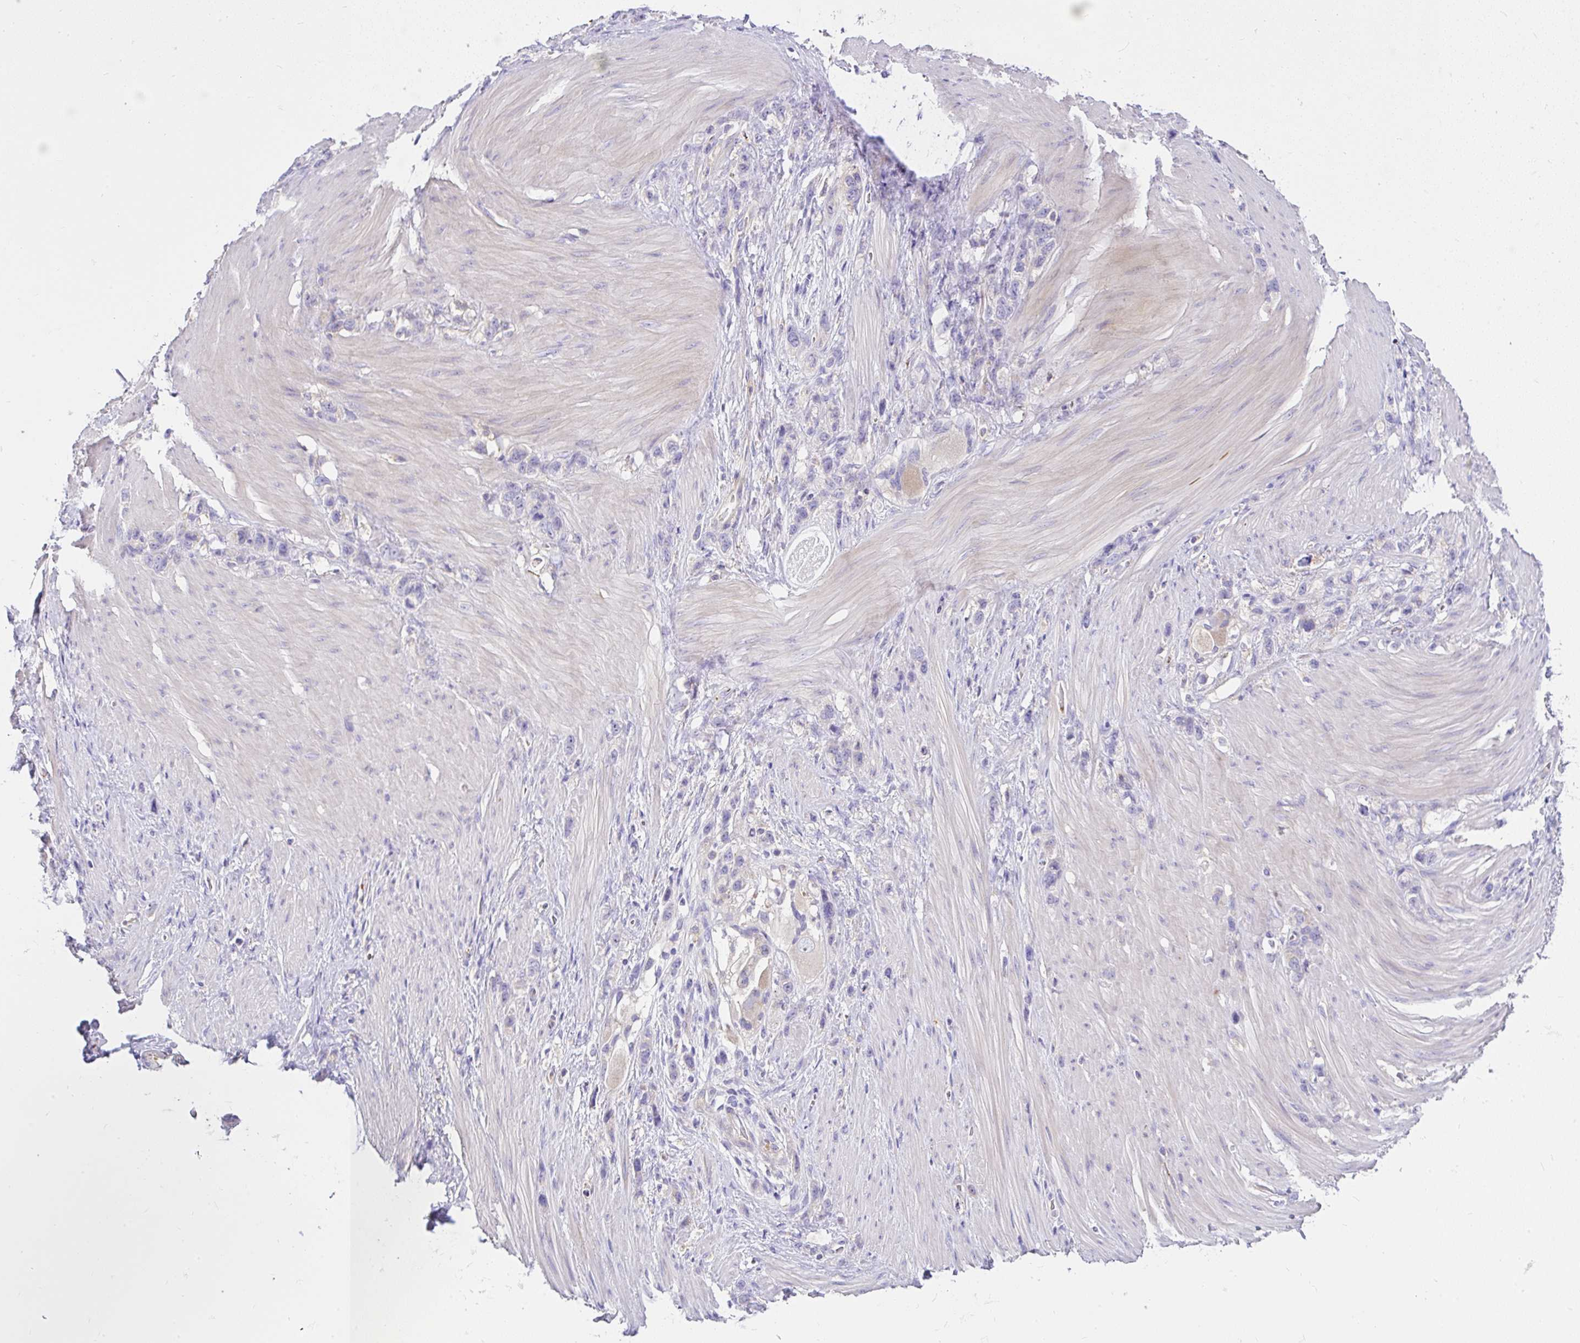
{"staining": {"intensity": "negative", "quantity": "none", "location": "none"}, "tissue": "stomach cancer", "cell_type": "Tumor cells", "image_type": "cancer", "snomed": [{"axis": "morphology", "description": "Adenocarcinoma, NOS"}, {"axis": "topography", "description": "Stomach"}], "caption": "IHC of adenocarcinoma (stomach) exhibits no expression in tumor cells.", "gene": "CCDC142", "patient": {"sex": "female", "age": 65}}